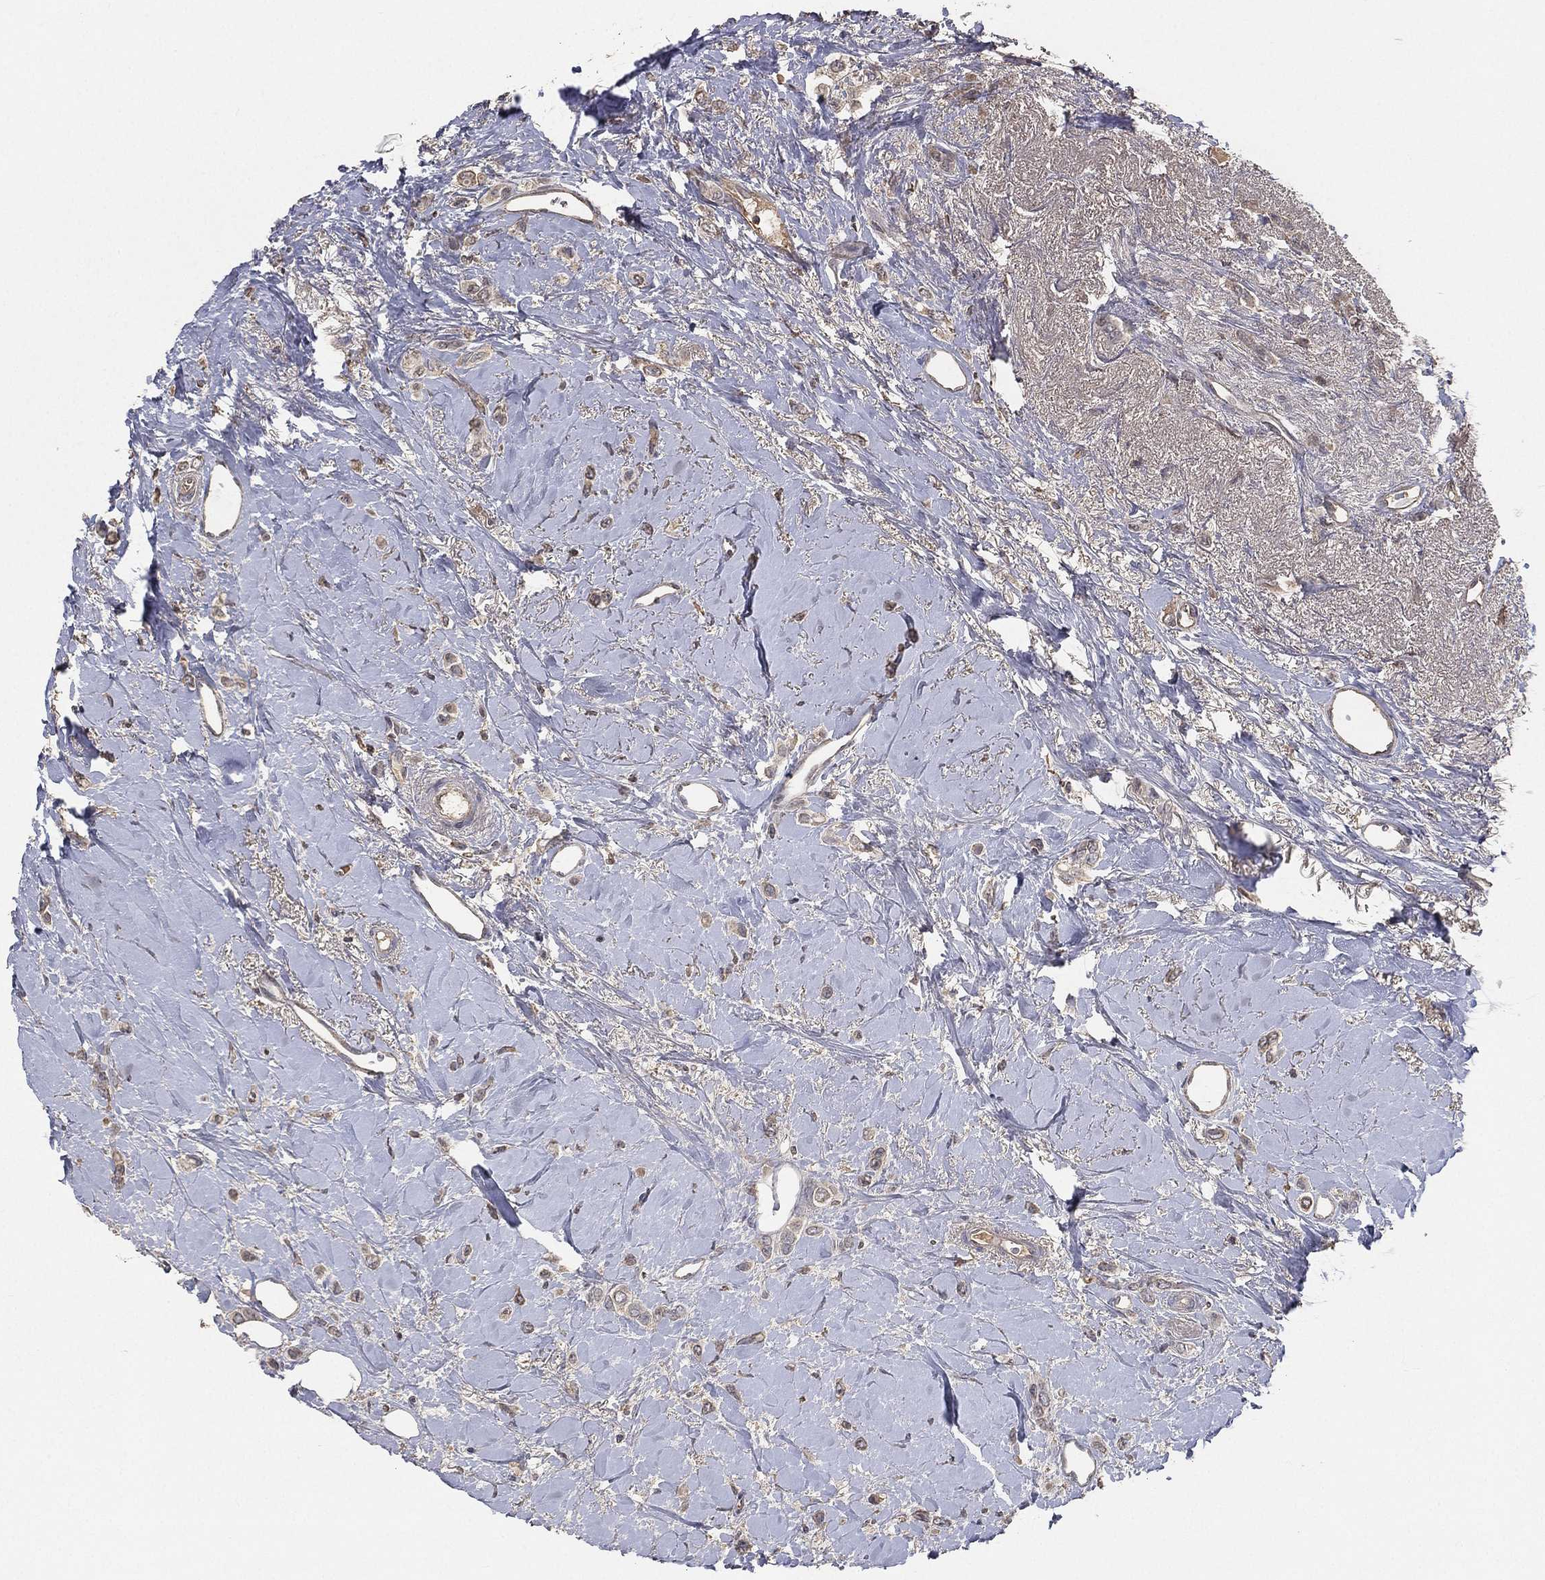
{"staining": {"intensity": "negative", "quantity": "none", "location": "none"}, "tissue": "breast cancer", "cell_type": "Tumor cells", "image_type": "cancer", "snomed": [{"axis": "morphology", "description": "Lobular carcinoma"}, {"axis": "topography", "description": "Breast"}], "caption": "Tumor cells show no significant expression in breast cancer.", "gene": "SNAP25", "patient": {"sex": "female", "age": 66}}